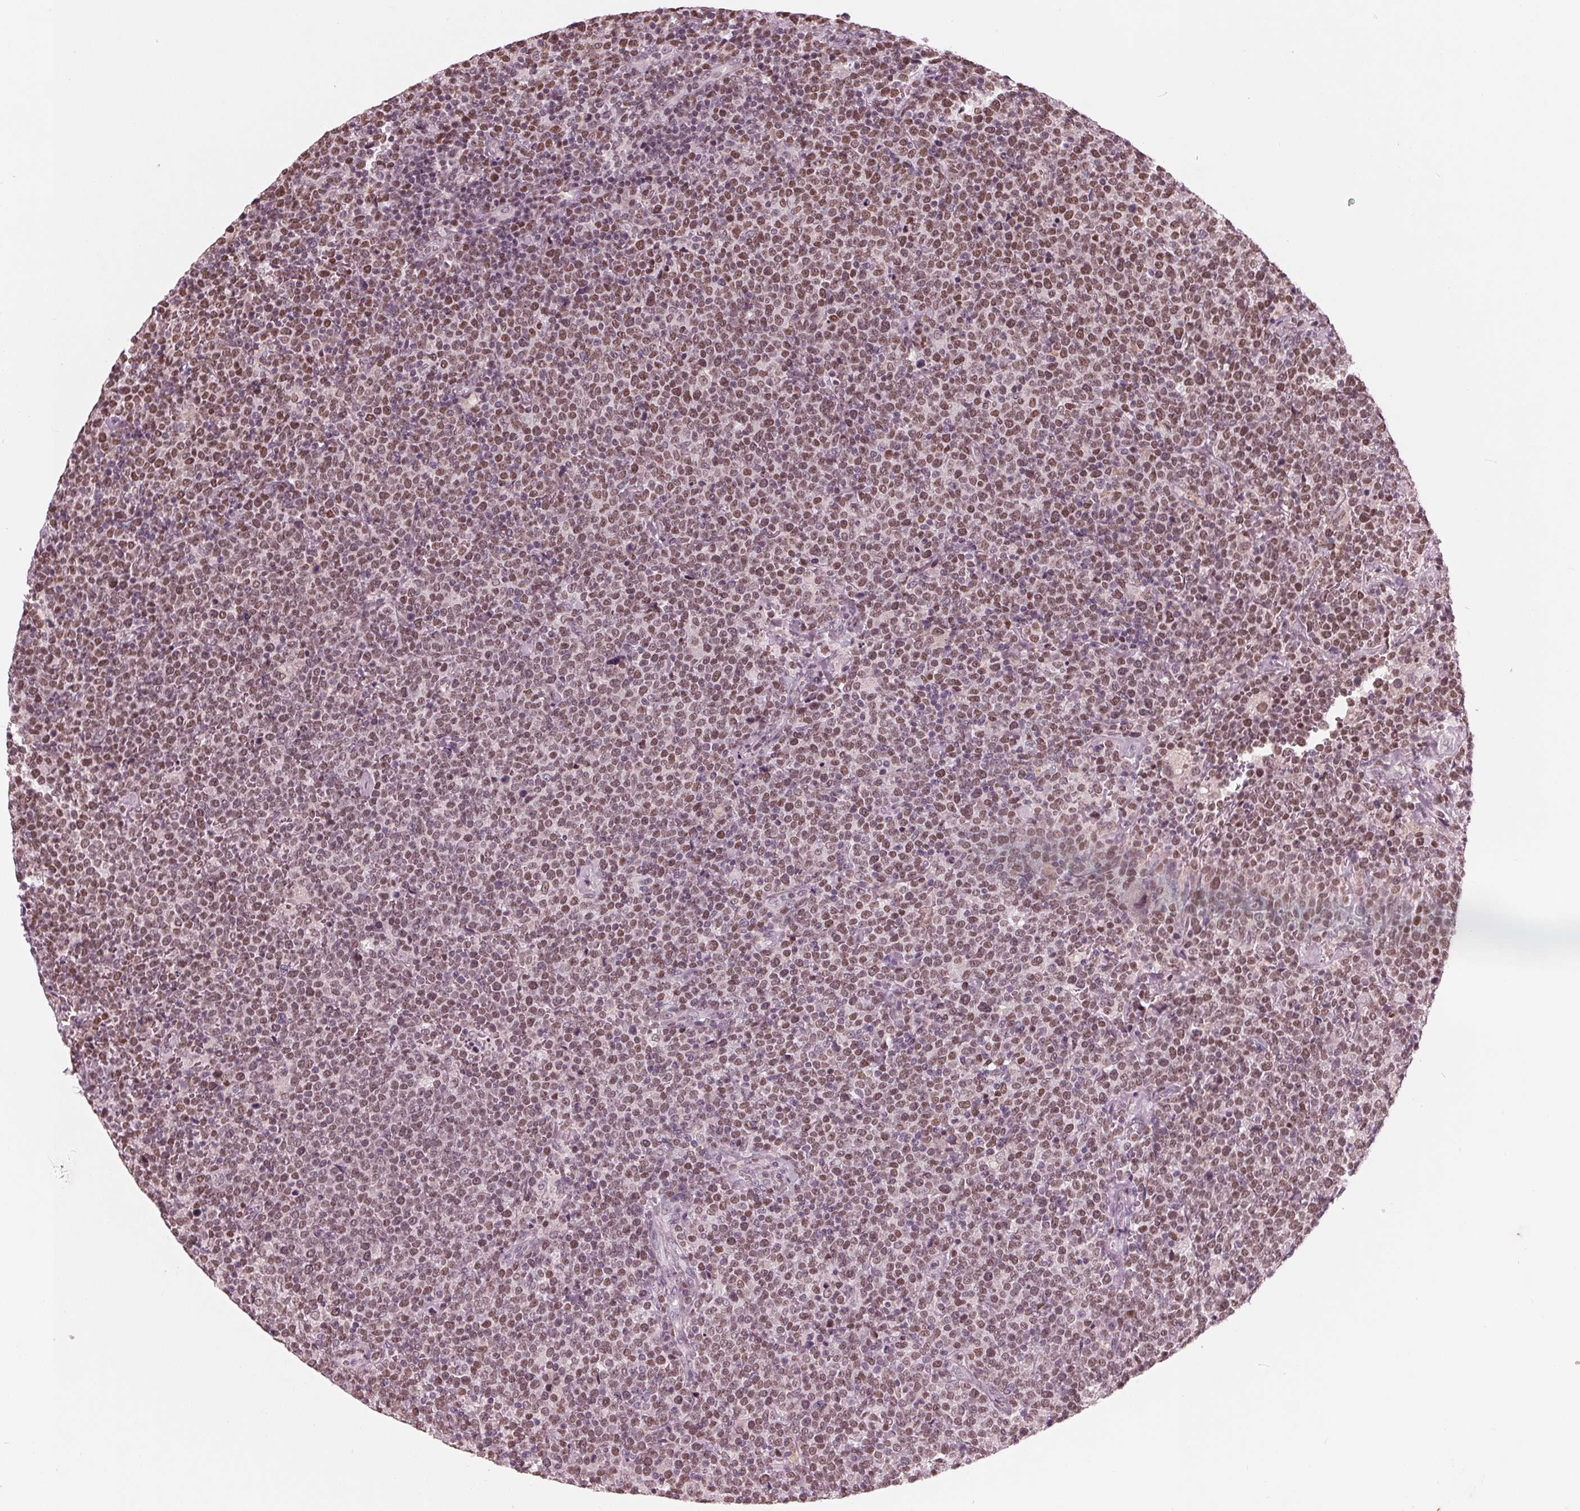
{"staining": {"intensity": "moderate", "quantity": "25%-75%", "location": "nuclear"}, "tissue": "lymphoma", "cell_type": "Tumor cells", "image_type": "cancer", "snomed": [{"axis": "morphology", "description": "Malignant lymphoma, non-Hodgkin's type, High grade"}, {"axis": "topography", "description": "Lymph node"}], "caption": "Immunohistochemistry (IHC) image of human lymphoma stained for a protein (brown), which displays medium levels of moderate nuclear positivity in about 25%-75% of tumor cells.", "gene": "DNMT3L", "patient": {"sex": "male", "age": 61}}